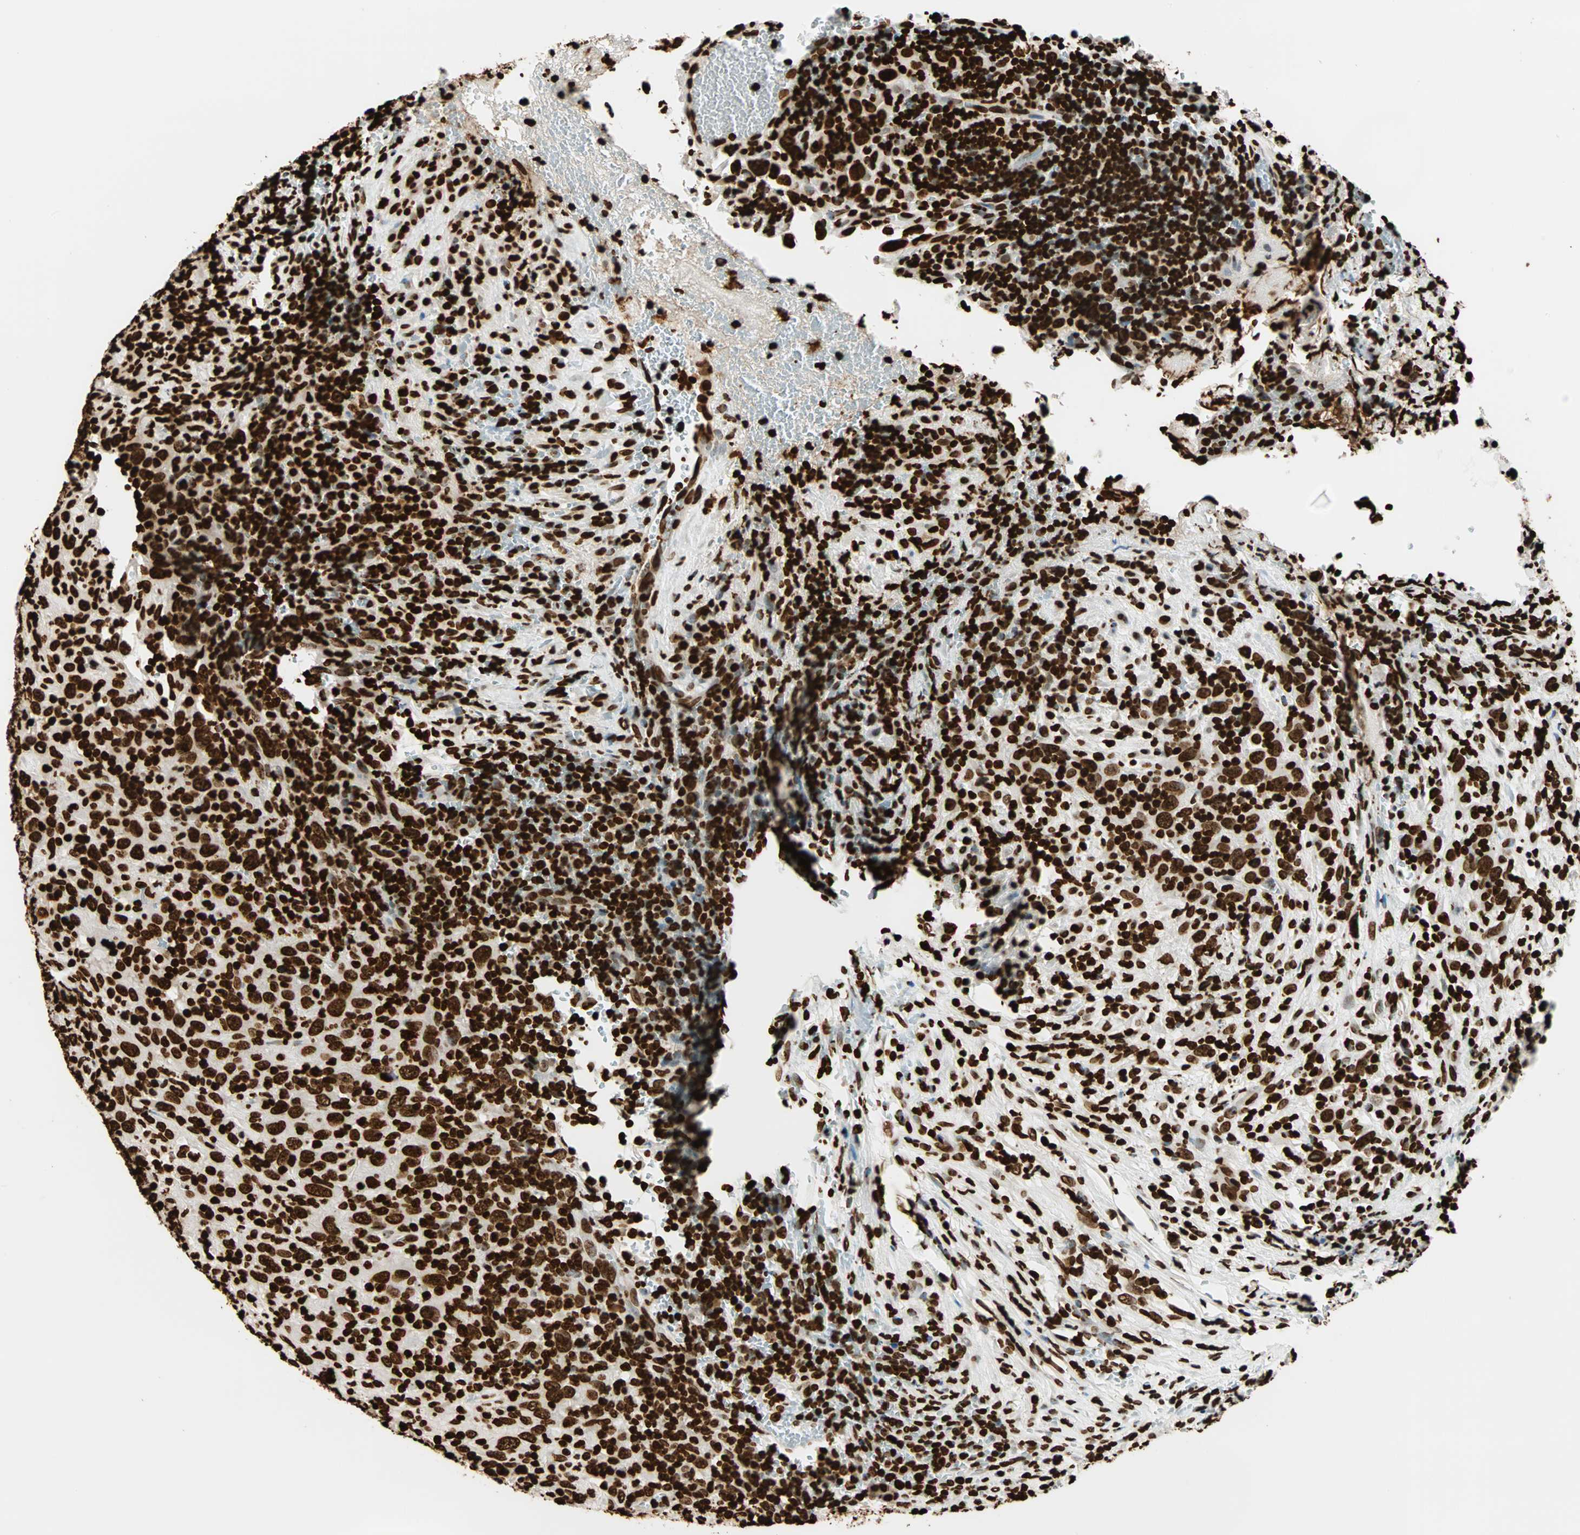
{"staining": {"intensity": "strong", "quantity": ">75%", "location": "nuclear"}, "tissue": "urothelial cancer", "cell_type": "Tumor cells", "image_type": "cancer", "snomed": [{"axis": "morphology", "description": "Urothelial carcinoma, High grade"}, {"axis": "topography", "description": "Urinary bladder"}], "caption": "DAB (3,3'-diaminobenzidine) immunohistochemical staining of human urothelial carcinoma (high-grade) demonstrates strong nuclear protein positivity in about >75% of tumor cells.", "gene": "GLI2", "patient": {"sex": "male", "age": 61}}